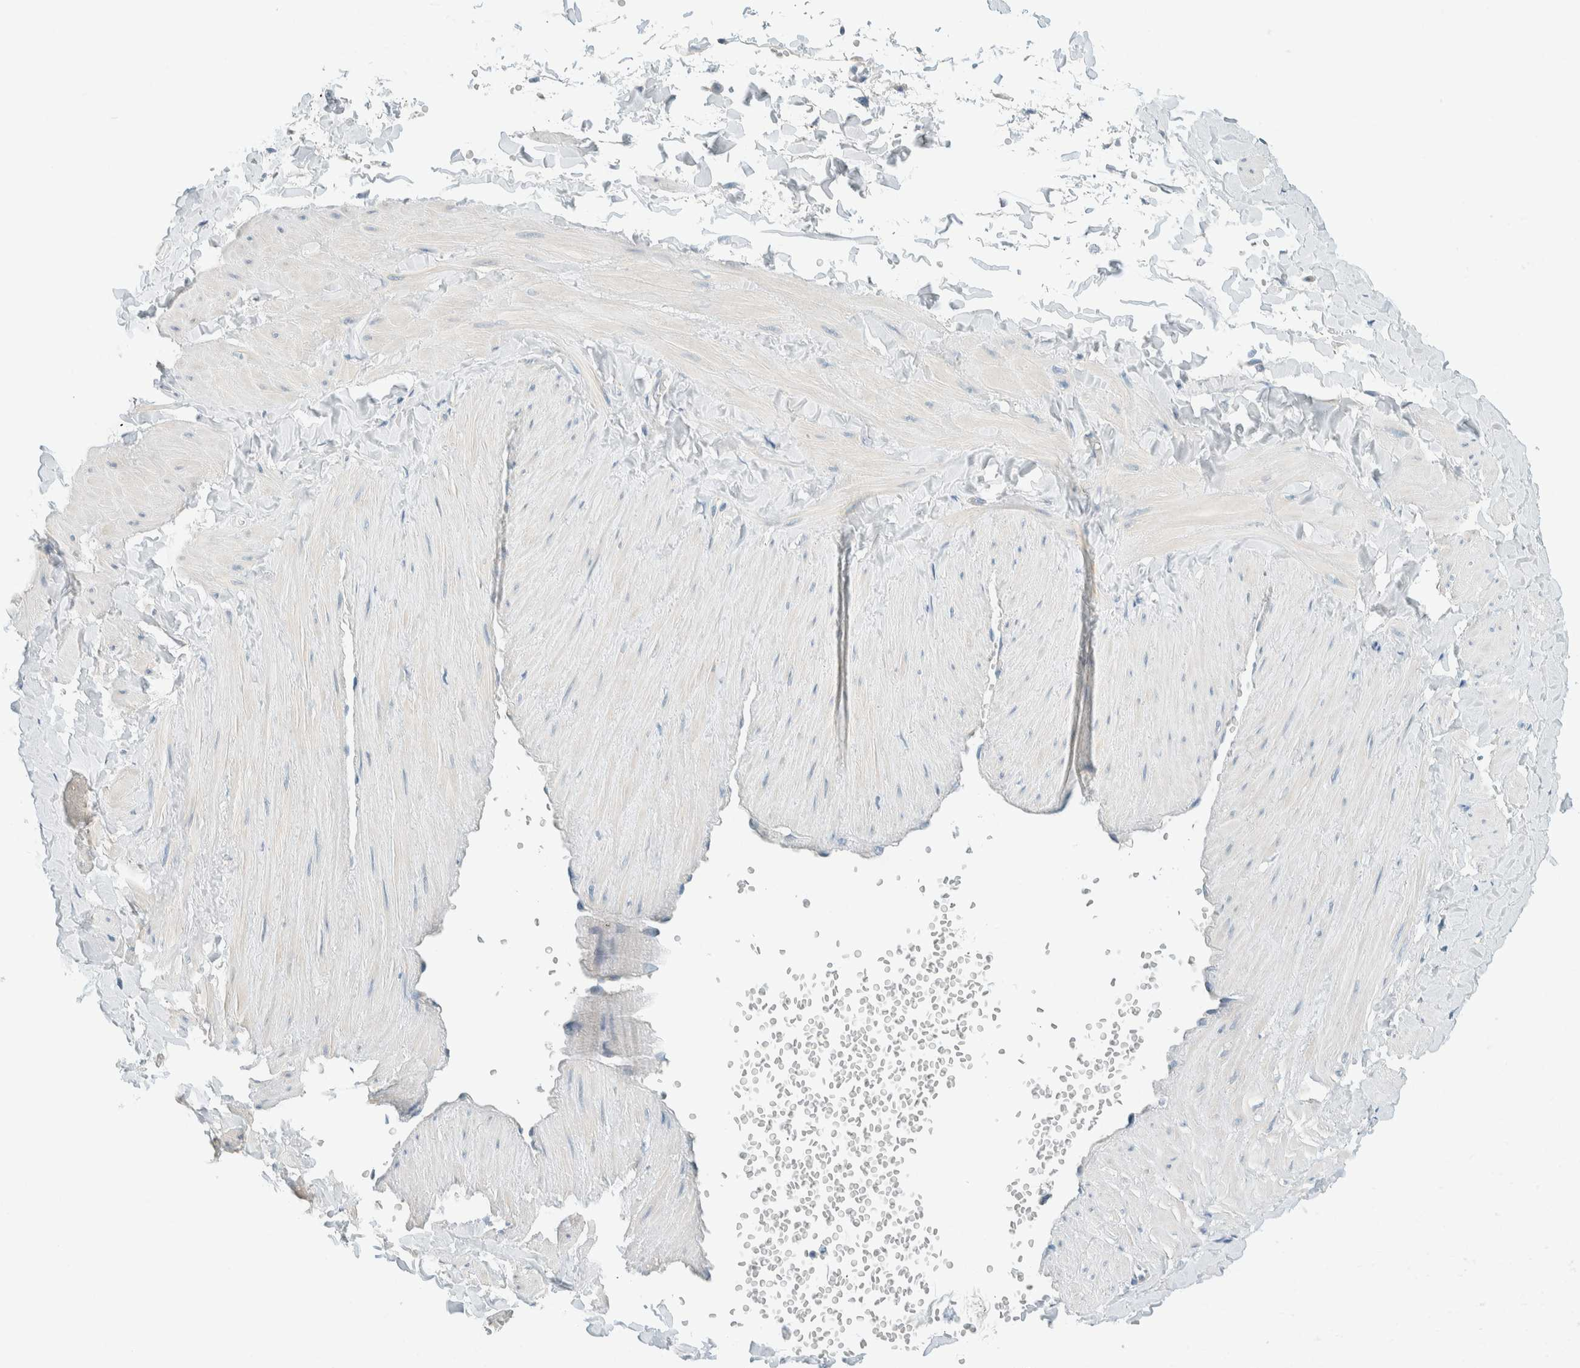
{"staining": {"intensity": "negative", "quantity": "none", "location": "none"}, "tissue": "adipose tissue", "cell_type": "Adipocytes", "image_type": "normal", "snomed": [{"axis": "morphology", "description": "Normal tissue, NOS"}, {"axis": "topography", "description": "Adipose tissue"}, {"axis": "topography", "description": "Vascular tissue"}, {"axis": "topography", "description": "Peripheral nerve tissue"}], "caption": "Benign adipose tissue was stained to show a protein in brown. There is no significant expression in adipocytes. (DAB IHC with hematoxylin counter stain).", "gene": "ALDH7A1", "patient": {"sex": "male", "age": 25}}